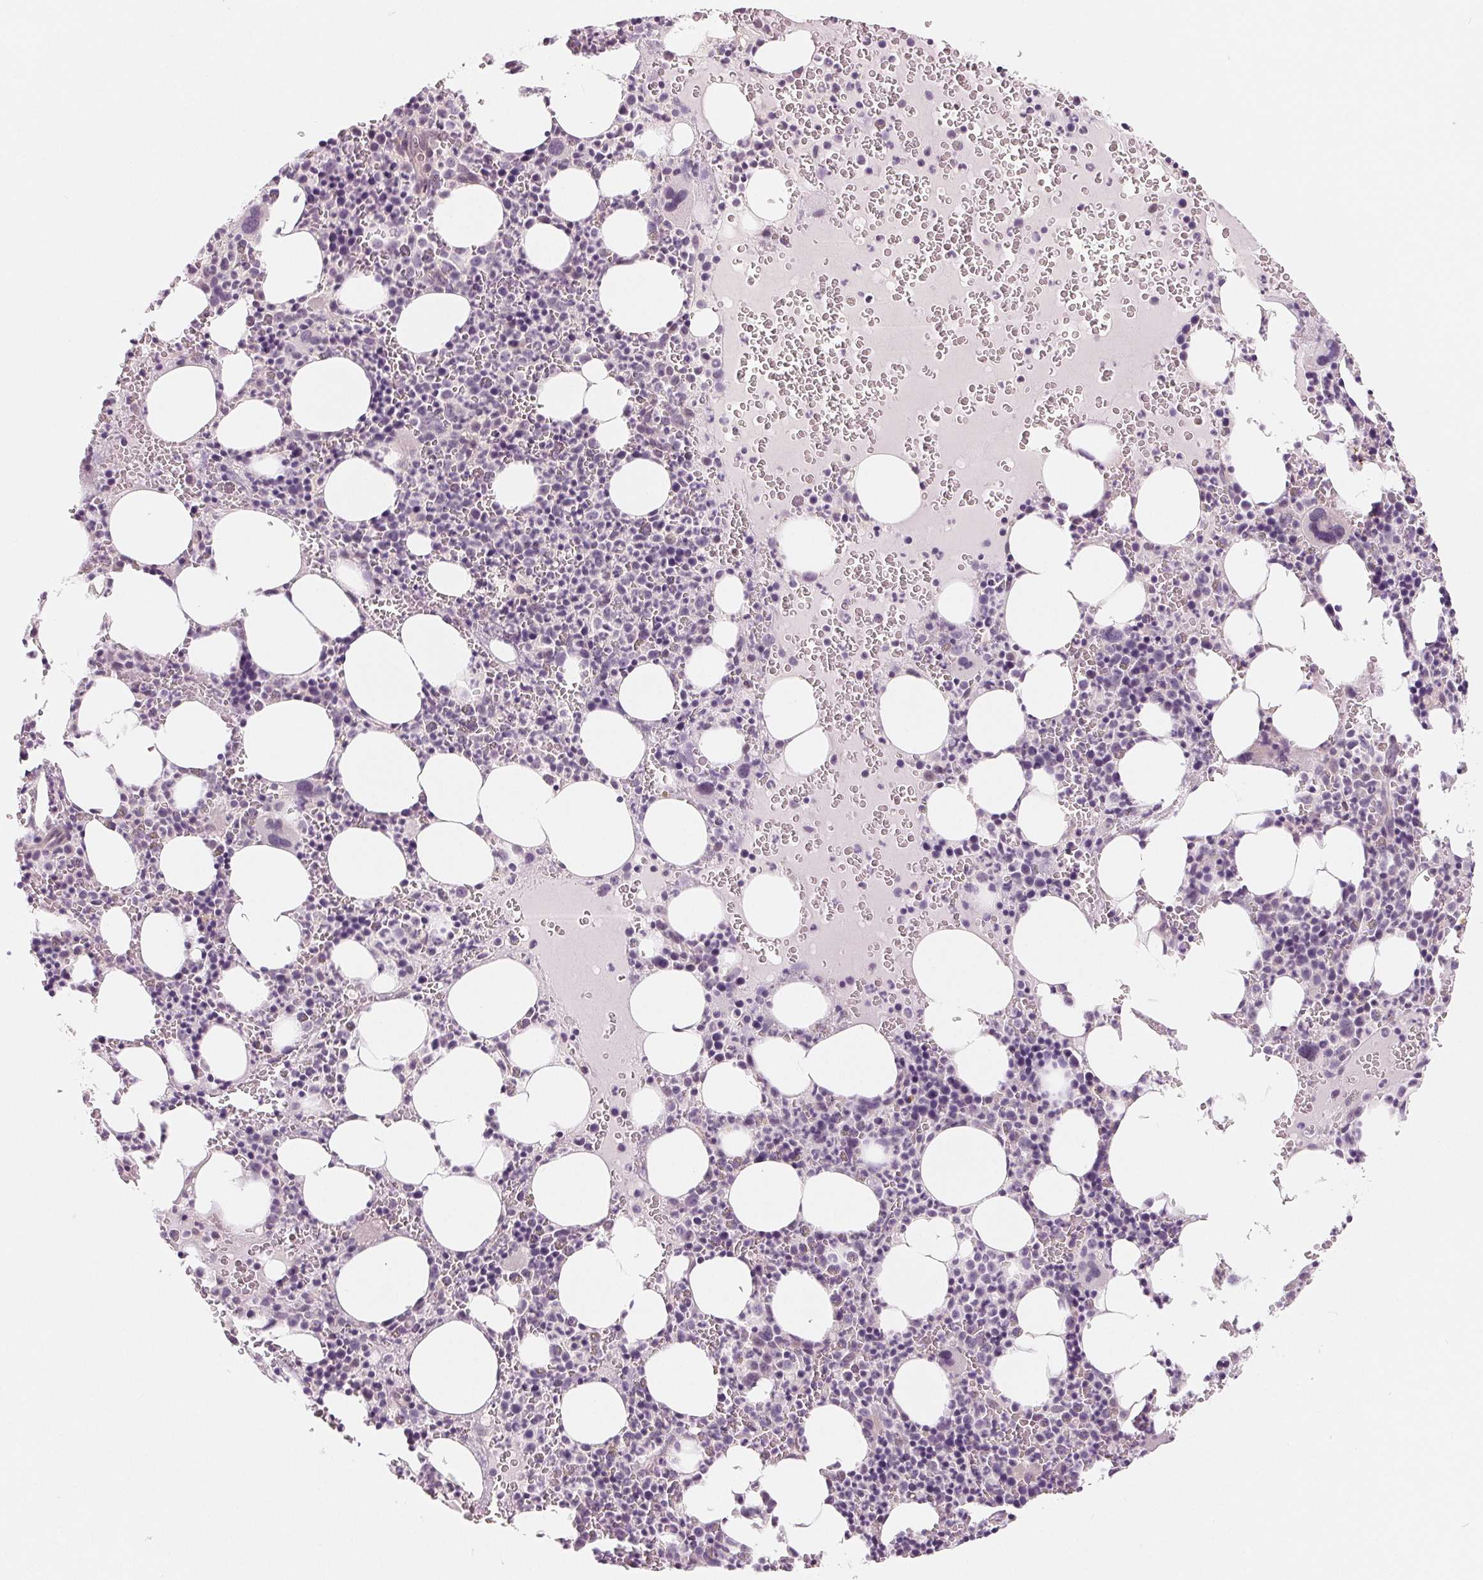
{"staining": {"intensity": "negative", "quantity": "none", "location": "none"}, "tissue": "bone marrow", "cell_type": "Hematopoietic cells", "image_type": "normal", "snomed": [{"axis": "morphology", "description": "Normal tissue, NOS"}, {"axis": "topography", "description": "Bone marrow"}], "caption": "Photomicrograph shows no protein positivity in hematopoietic cells of benign bone marrow. Nuclei are stained in blue.", "gene": "CFC1B", "patient": {"sex": "male", "age": 63}}